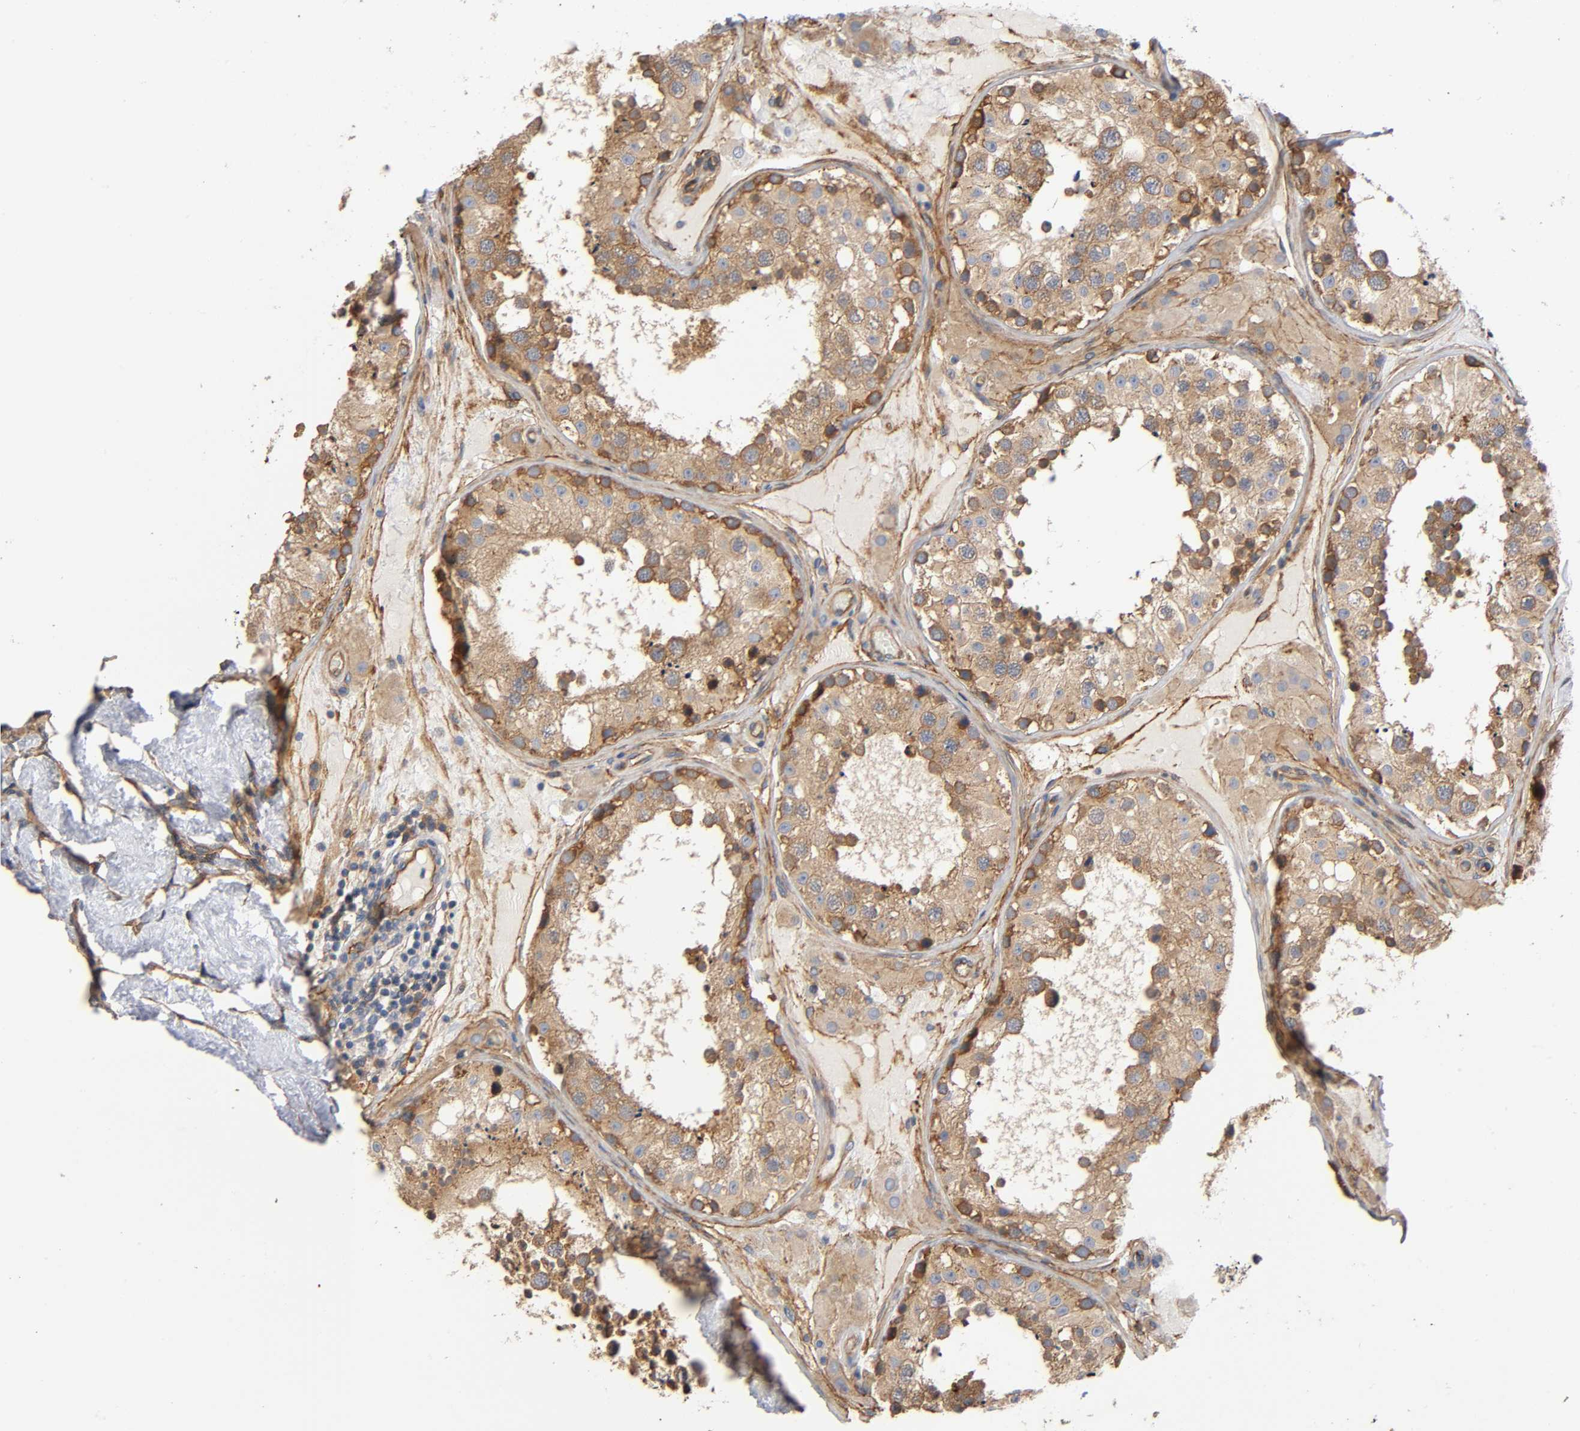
{"staining": {"intensity": "moderate", "quantity": ">75%", "location": "cytoplasmic/membranous"}, "tissue": "testis", "cell_type": "Cells in seminiferous ducts", "image_type": "normal", "snomed": [{"axis": "morphology", "description": "Normal tissue, NOS"}, {"axis": "topography", "description": "Testis"}], "caption": "IHC micrograph of normal testis stained for a protein (brown), which reveals medium levels of moderate cytoplasmic/membranous positivity in about >75% of cells in seminiferous ducts.", "gene": "MARS1", "patient": {"sex": "male", "age": 26}}